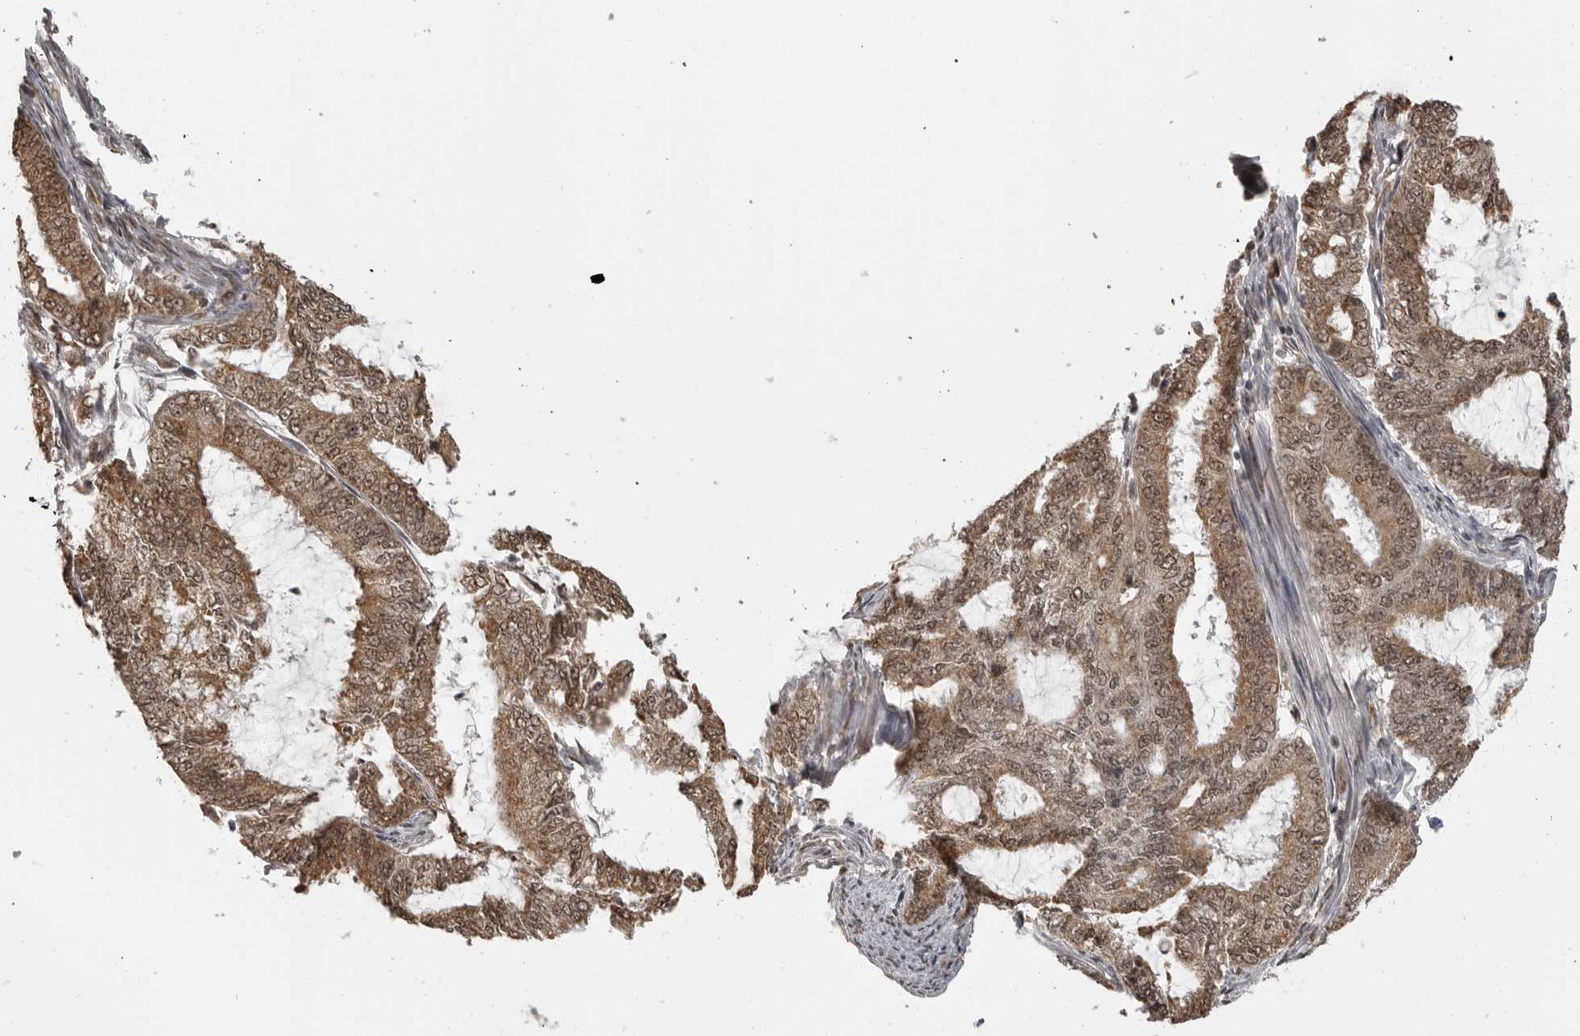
{"staining": {"intensity": "moderate", "quantity": ">75%", "location": "cytoplasmic/membranous,nuclear"}, "tissue": "endometrial cancer", "cell_type": "Tumor cells", "image_type": "cancer", "snomed": [{"axis": "morphology", "description": "Adenocarcinoma, NOS"}, {"axis": "topography", "description": "Endometrium"}], "caption": "Immunohistochemistry of endometrial cancer demonstrates medium levels of moderate cytoplasmic/membranous and nuclear staining in about >75% of tumor cells.", "gene": "ISG20L2", "patient": {"sex": "female", "age": 49}}